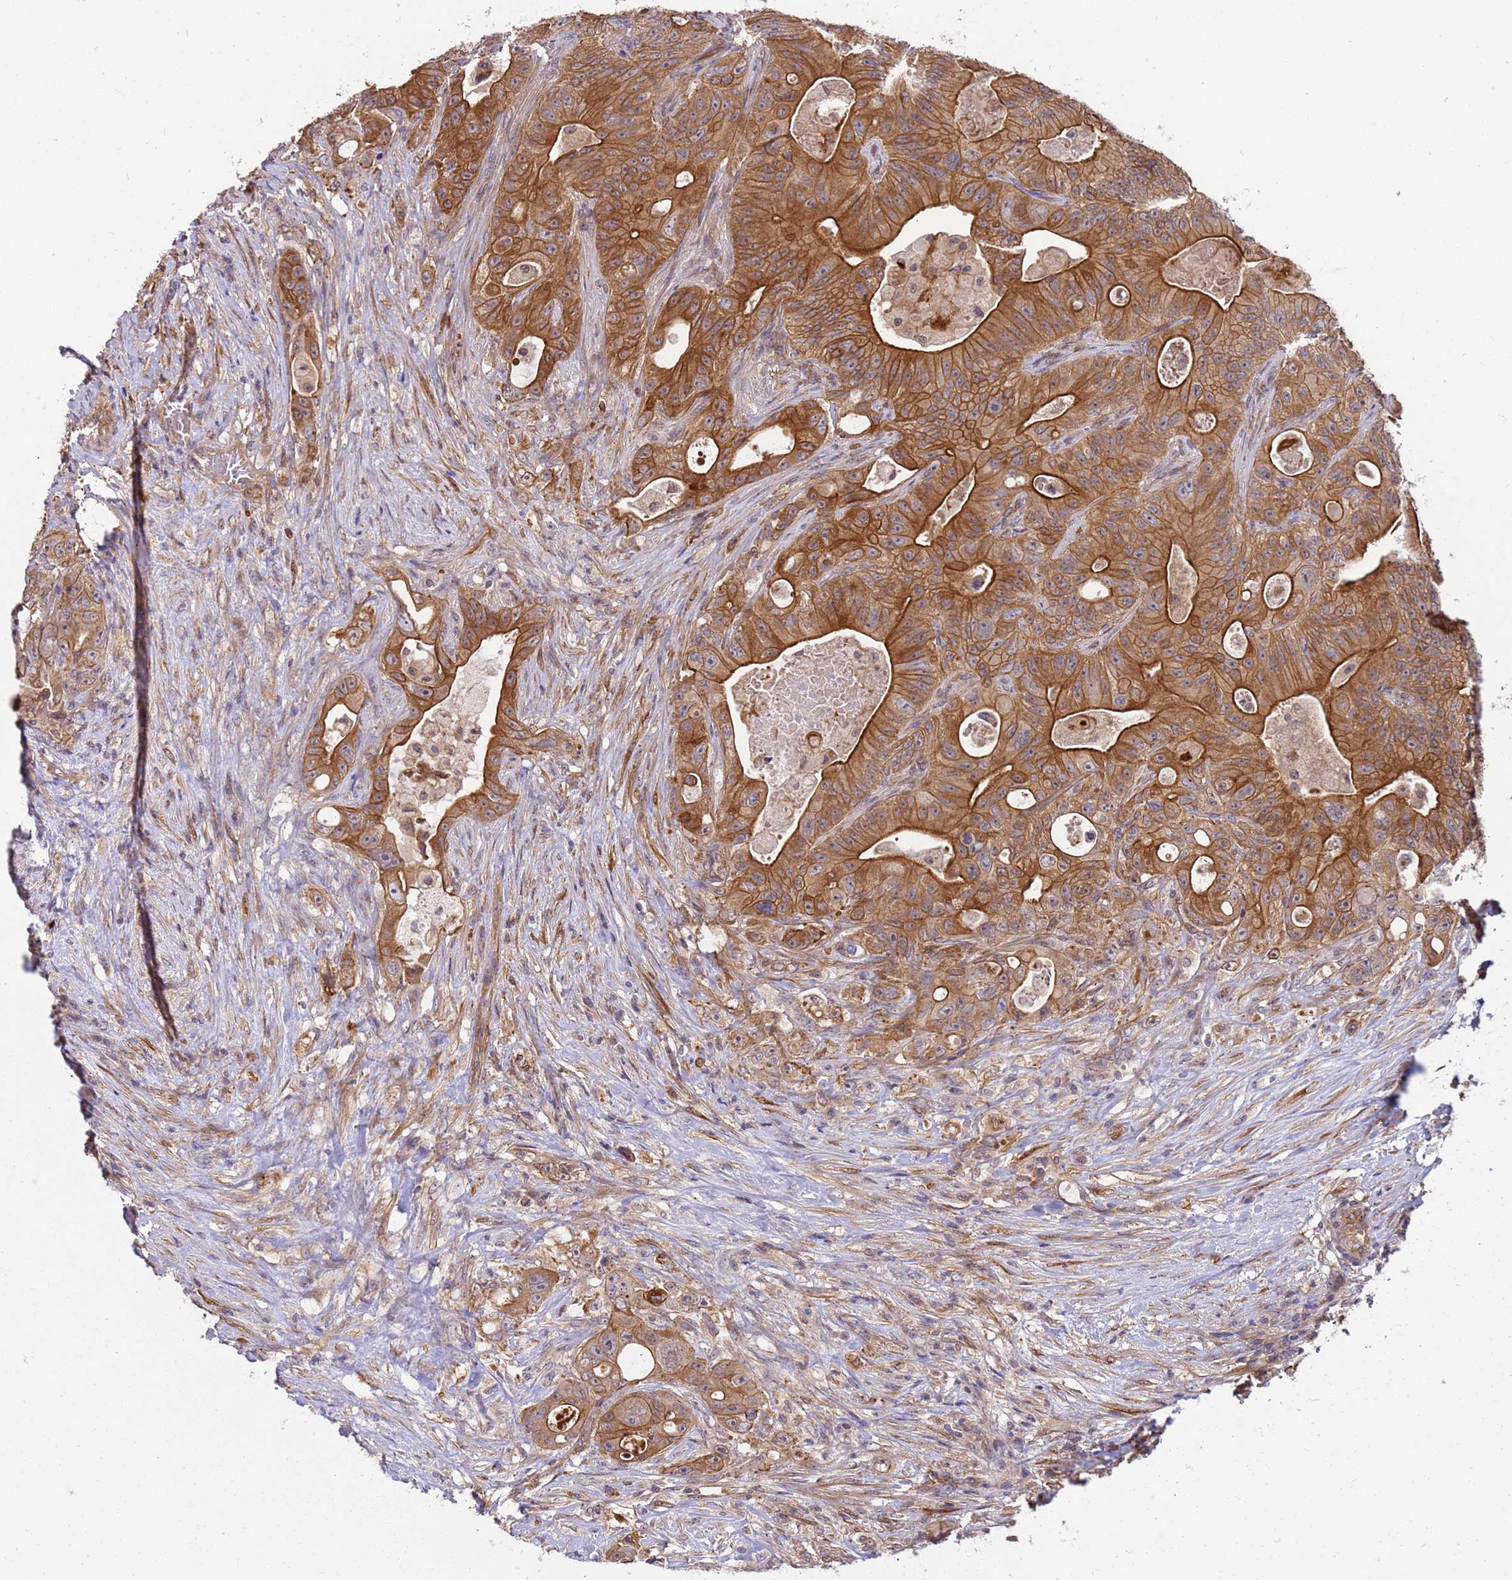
{"staining": {"intensity": "strong", "quantity": ">75%", "location": "cytoplasmic/membranous"}, "tissue": "colorectal cancer", "cell_type": "Tumor cells", "image_type": "cancer", "snomed": [{"axis": "morphology", "description": "Adenocarcinoma, NOS"}, {"axis": "topography", "description": "Colon"}], "caption": "DAB (3,3'-diaminobenzidine) immunohistochemical staining of human colorectal cancer demonstrates strong cytoplasmic/membranous protein positivity in about >75% of tumor cells.", "gene": "SMCO3", "patient": {"sex": "female", "age": 46}}